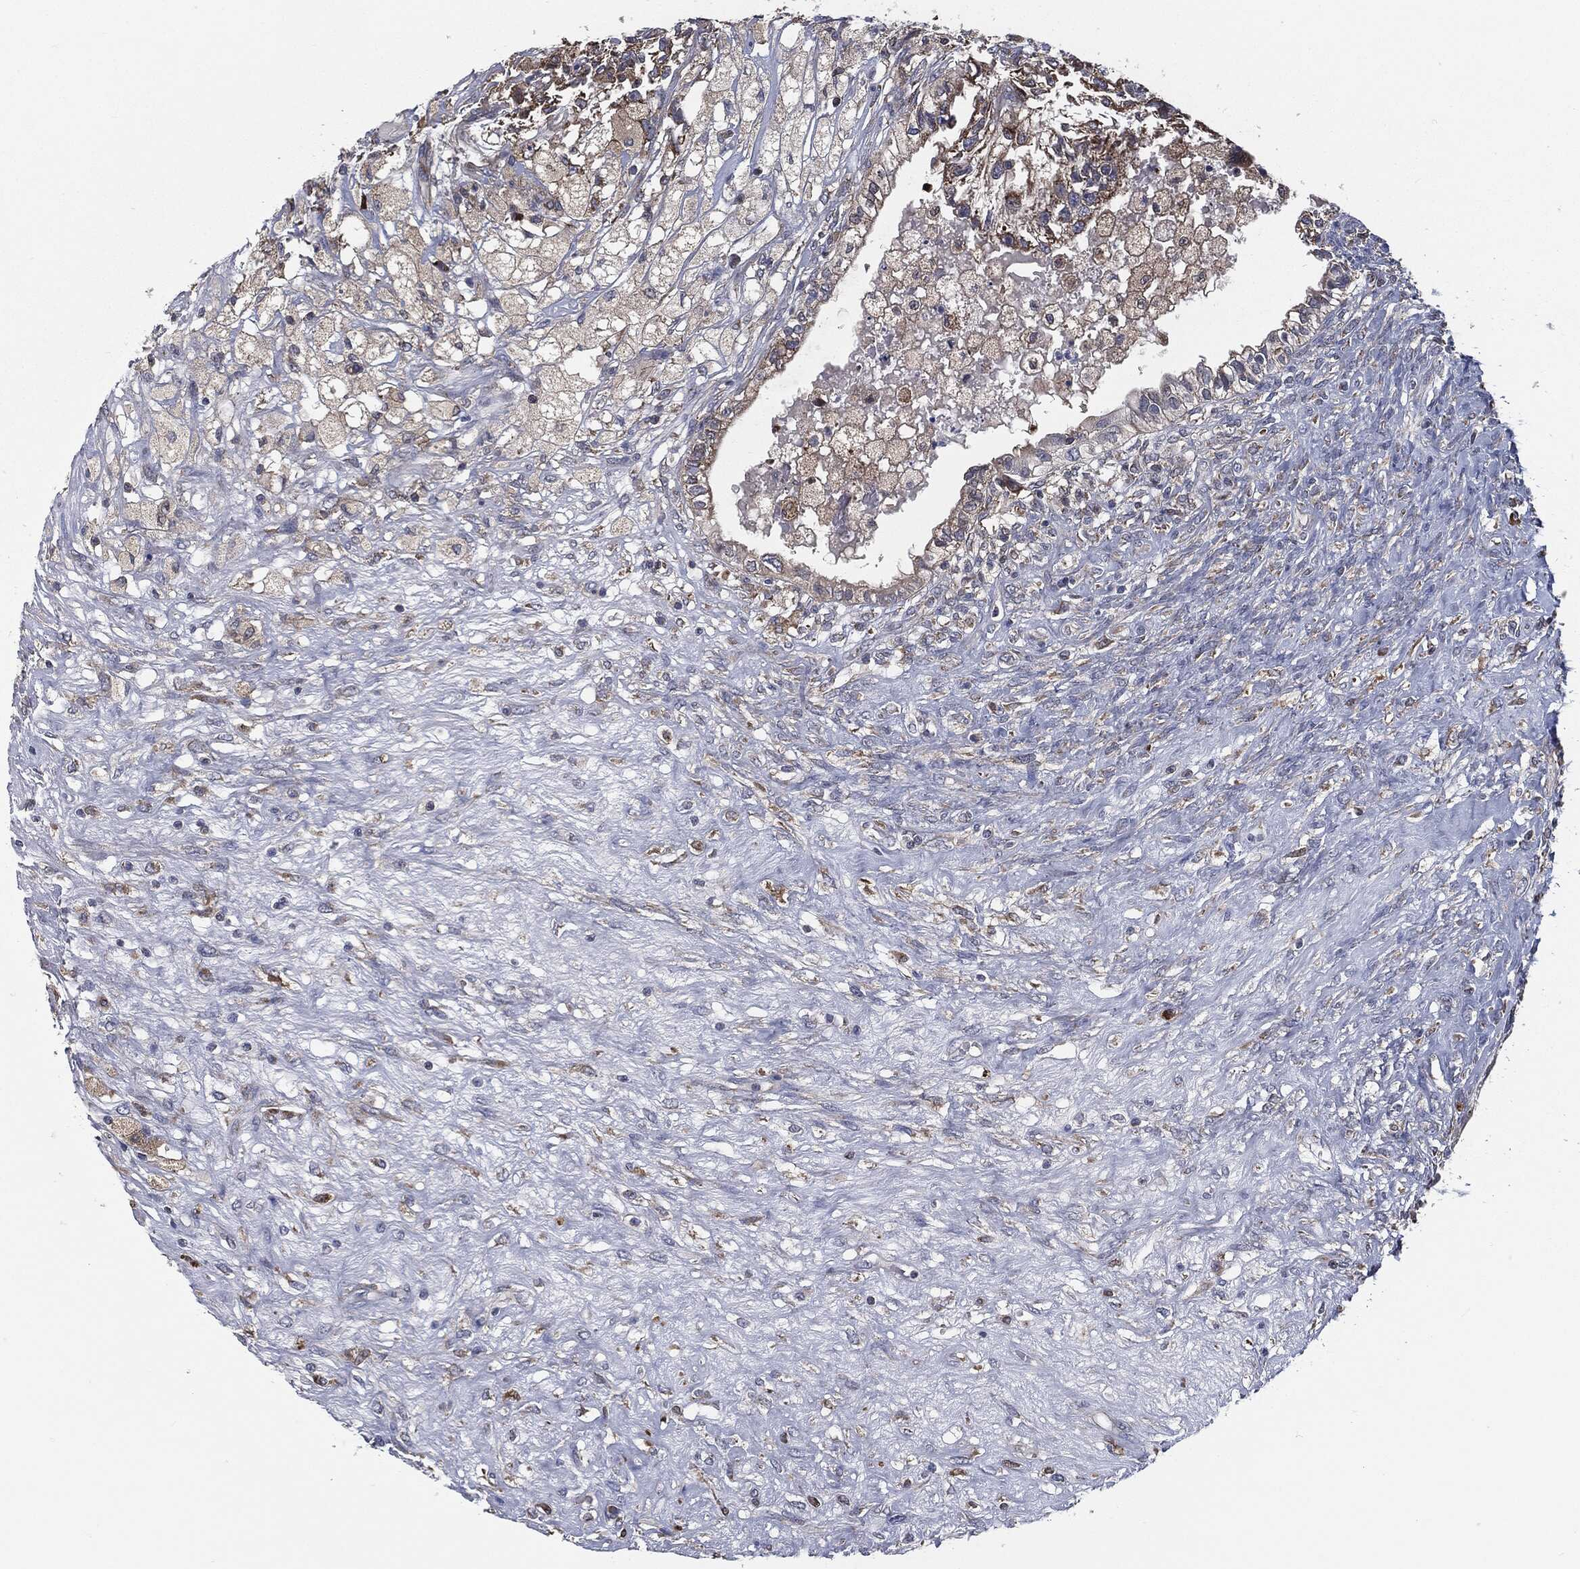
{"staining": {"intensity": "moderate", "quantity": "<25%", "location": "cytoplasmic/membranous"}, "tissue": "testis cancer", "cell_type": "Tumor cells", "image_type": "cancer", "snomed": [{"axis": "morphology", "description": "Seminoma, NOS"}, {"axis": "morphology", "description": "Carcinoma, Embryonal, NOS"}, {"axis": "topography", "description": "Testis"}], "caption": "Protein staining displays moderate cytoplasmic/membranous staining in approximately <25% of tumor cells in testis cancer (embryonal carcinoma).", "gene": "PRDX4", "patient": {"sex": "male", "age": 41}}